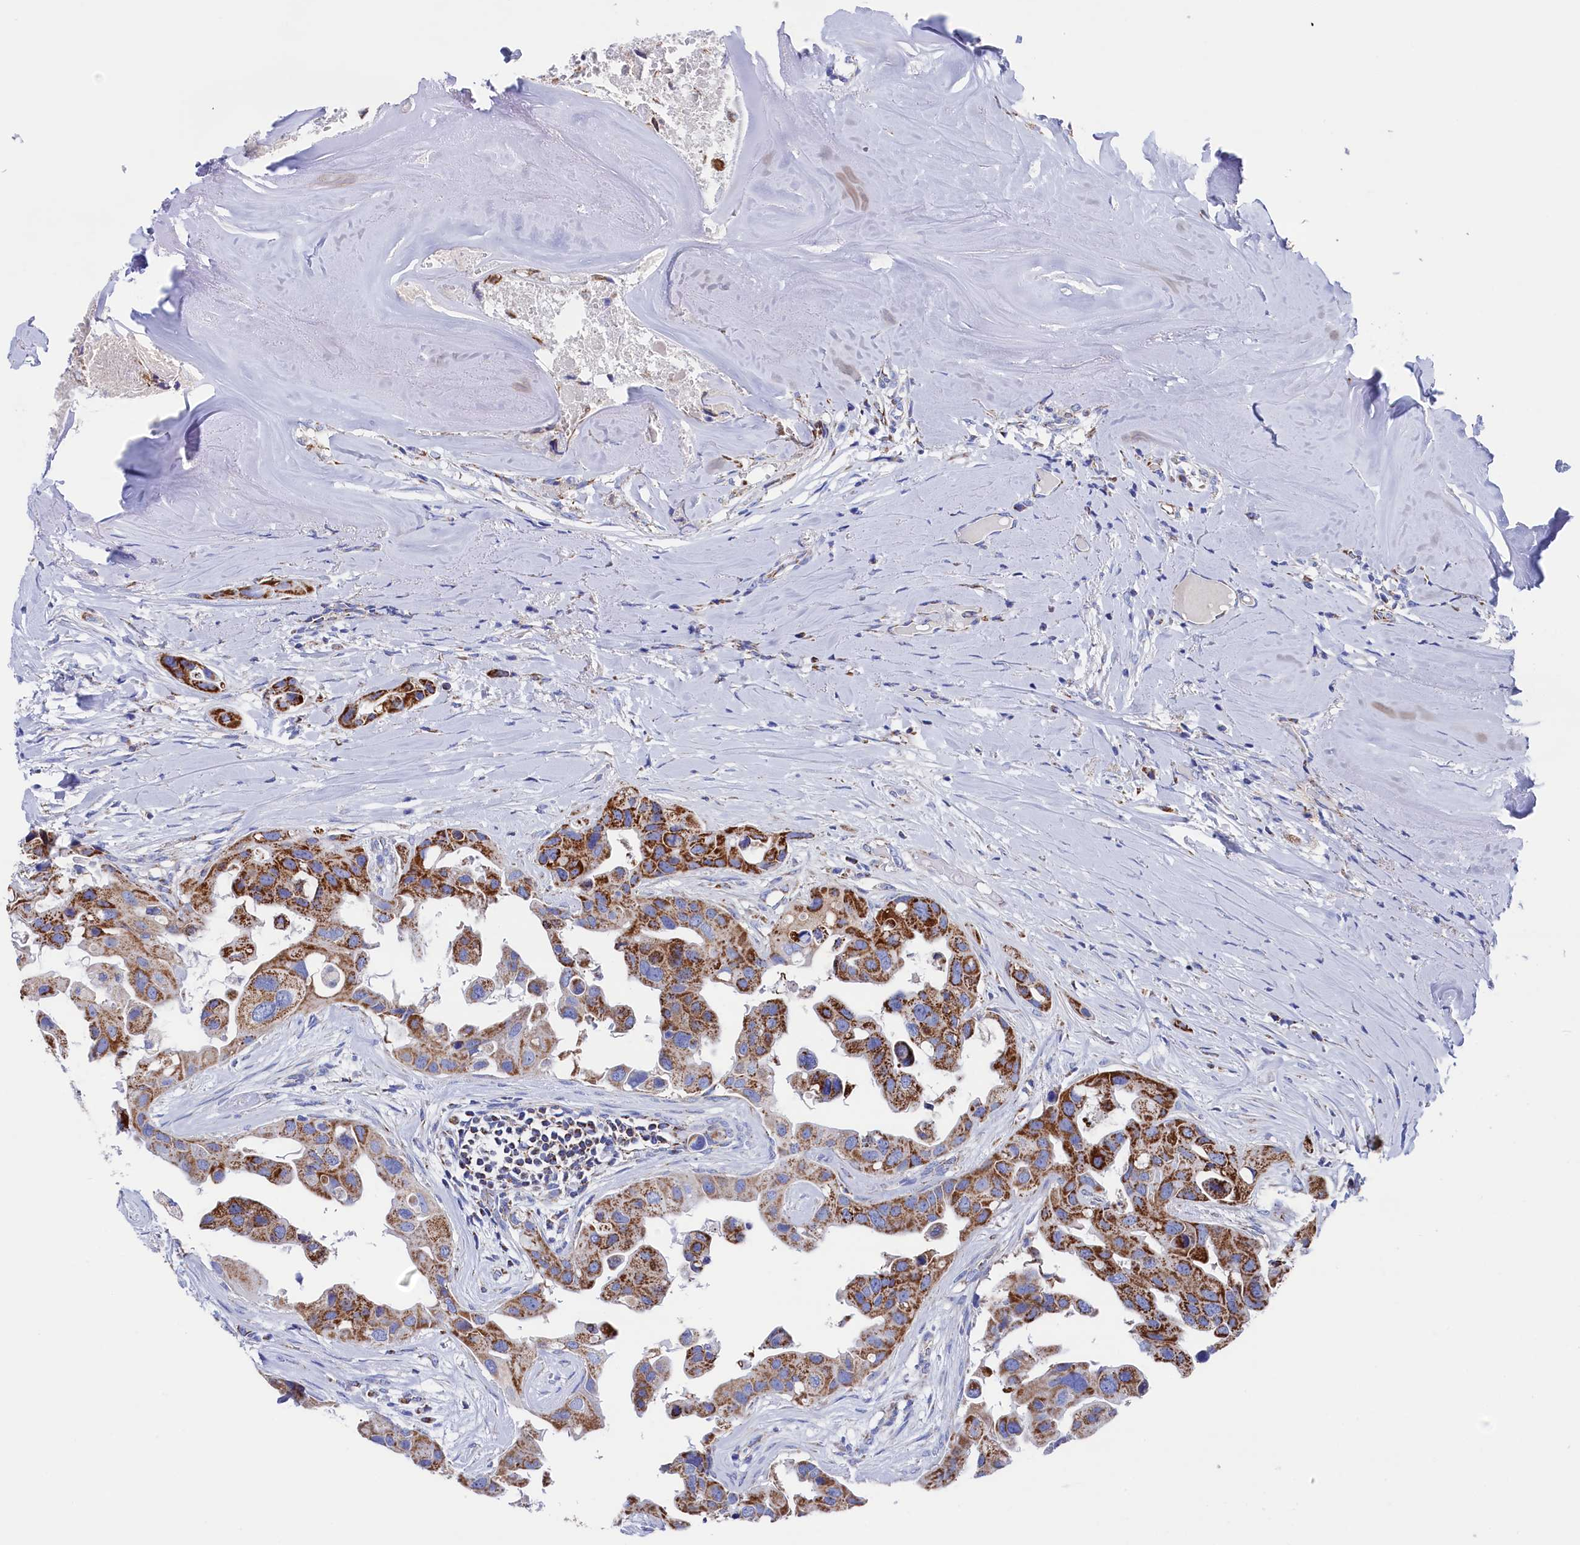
{"staining": {"intensity": "strong", "quantity": "25%-75%", "location": "cytoplasmic/membranous"}, "tissue": "head and neck cancer", "cell_type": "Tumor cells", "image_type": "cancer", "snomed": [{"axis": "morphology", "description": "Adenocarcinoma, NOS"}, {"axis": "morphology", "description": "Adenocarcinoma, metastatic, NOS"}, {"axis": "topography", "description": "Head-Neck"}], "caption": "This photomicrograph demonstrates immunohistochemistry (IHC) staining of adenocarcinoma (head and neck), with high strong cytoplasmic/membranous staining in about 25%-75% of tumor cells.", "gene": "MMAB", "patient": {"sex": "male", "age": 75}}